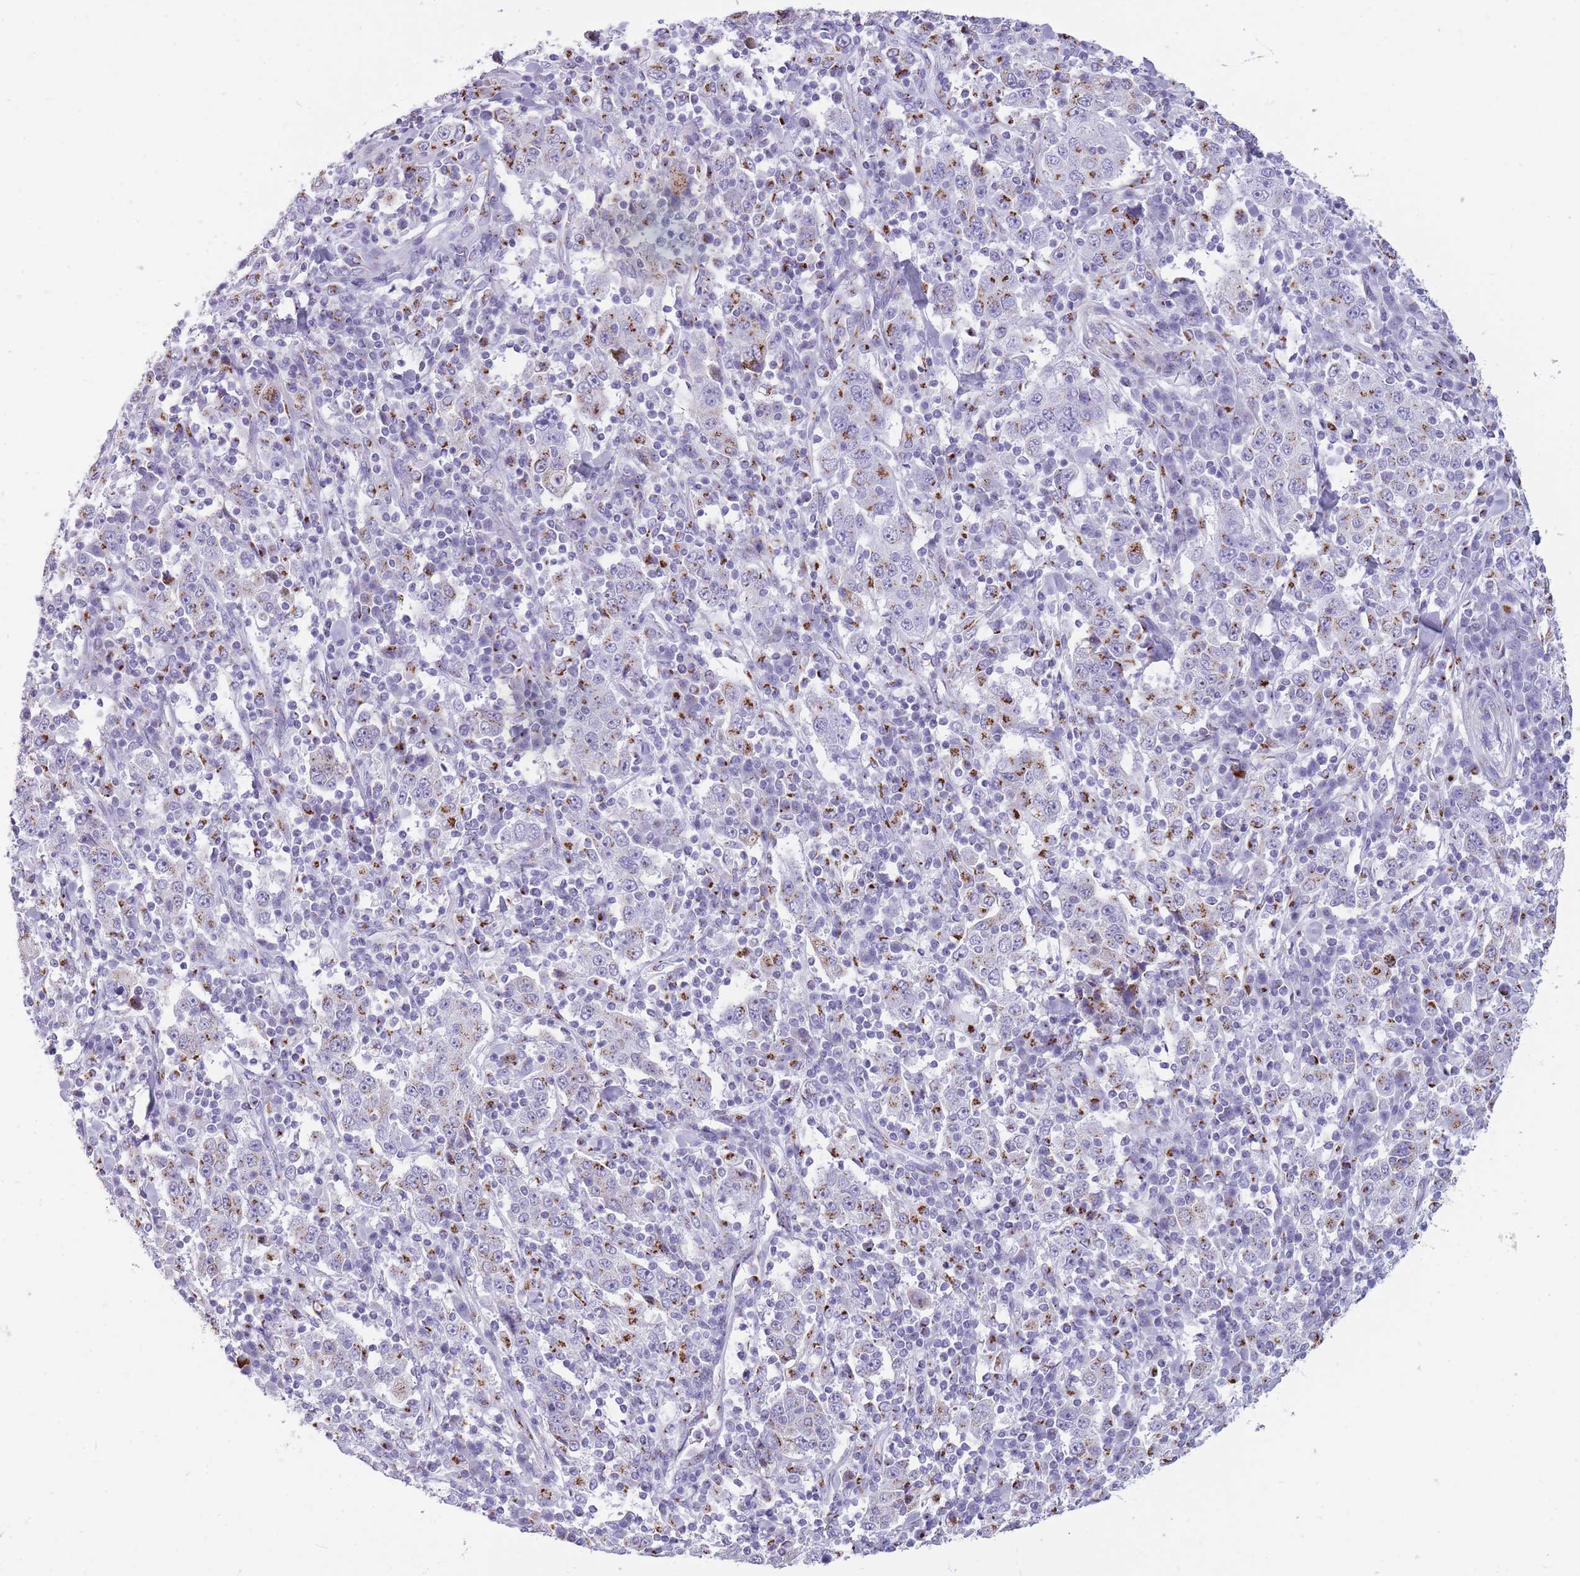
{"staining": {"intensity": "moderate", "quantity": "25%-75%", "location": "cytoplasmic/membranous"}, "tissue": "stomach cancer", "cell_type": "Tumor cells", "image_type": "cancer", "snomed": [{"axis": "morphology", "description": "Normal tissue, NOS"}, {"axis": "morphology", "description": "Adenocarcinoma, NOS"}, {"axis": "topography", "description": "Stomach, upper"}, {"axis": "topography", "description": "Stomach"}], "caption": "About 25%-75% of tumor cells in human stomach cancer (adenocarcinoma) show moderate cytoplasmic/membranous protein expression as visualized by brown immunohistochemical staining.", "gene": "B4GALT2", "patient": {"sex": "male", "age": 59}}